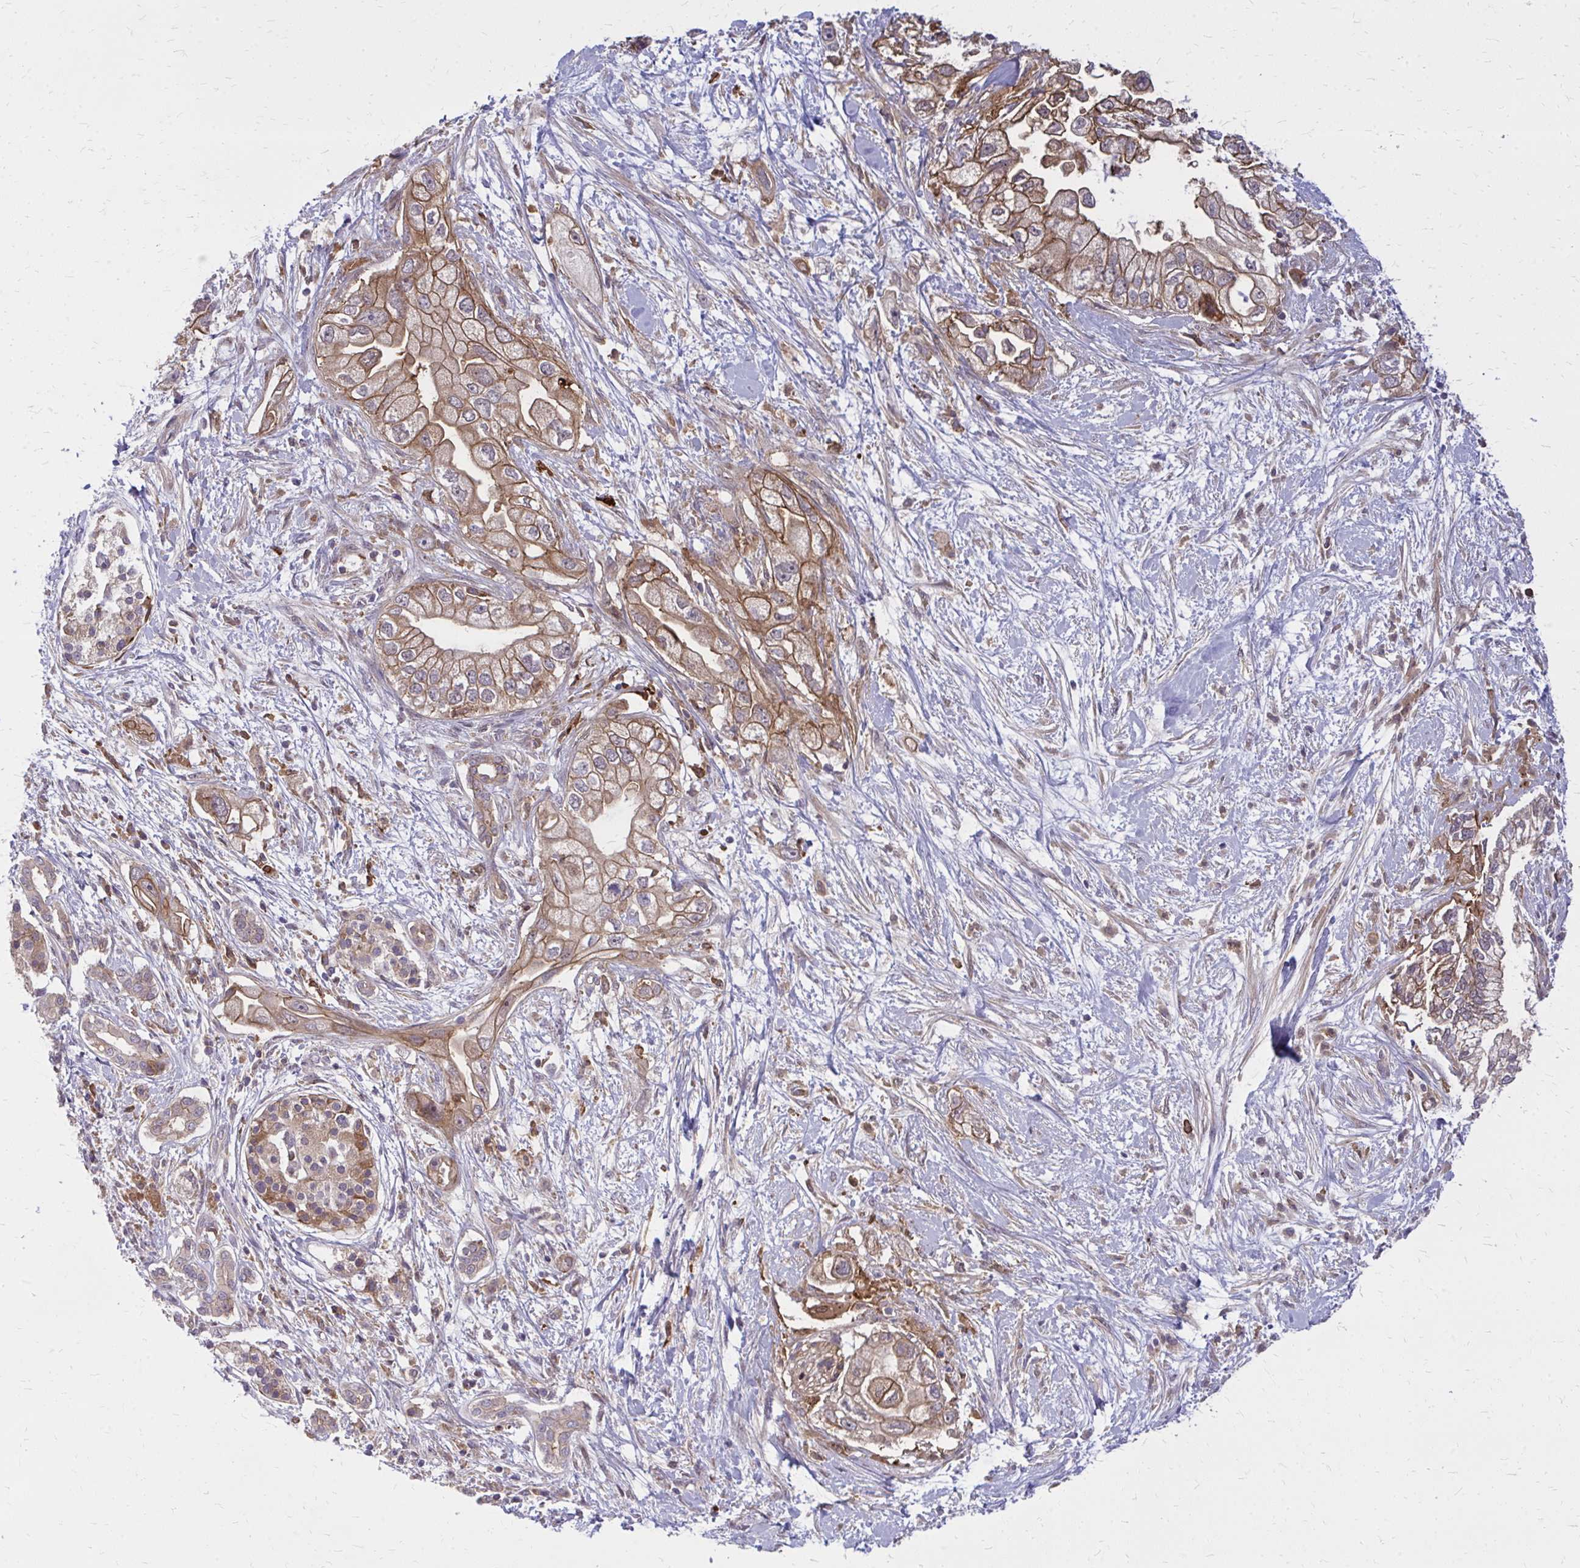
{"staining": {"intensity": "moderate", "quantity": ">75%", "location": "cytoplasmic/membranous"}, "tissue": "pancreatic cancer", "cell_type": "Tumor cells", "image_type": "cancer", "snomed": [{"axis": "morphology", "description": "Adenocarcinoma, NOS"}, {"axis": "topography", "description": "Pancreas"}], "caption": "Immunohistochemistry (IHC) photomicrograph of pancreatic adenocarcinoma stained for a protein (brown), which shows medium levels of moderate cytoplasmic/membranous expression in approximately >75% of tumor cells.", "gene": "OXNAD1", "patient": {"sex": "male", "age": 70}}